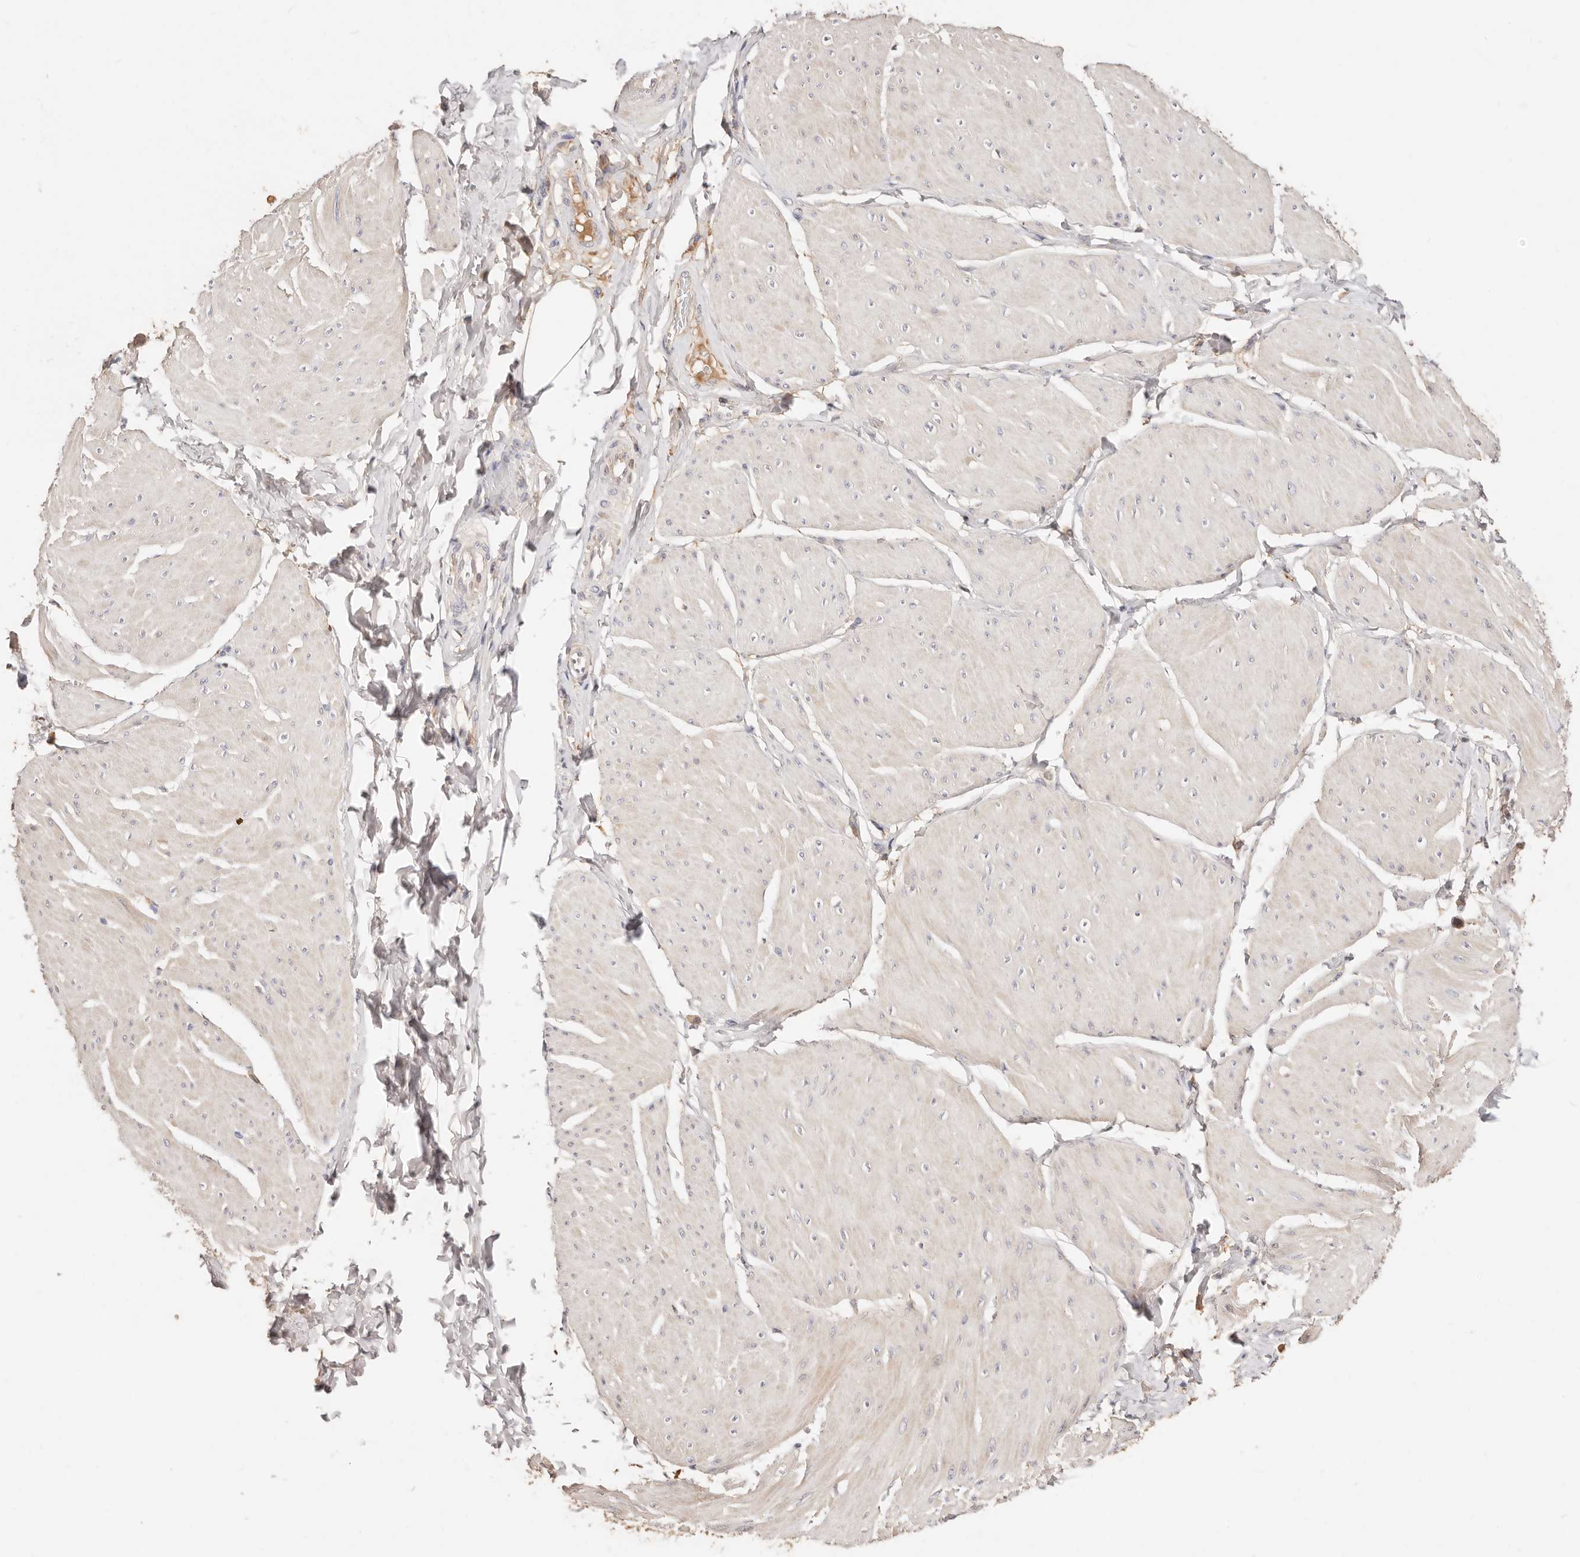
{"staining": {"intensity": "weak", "quantity": "<25%", "location": "cytoplasmic/membranous"}, "tissue": "smooth muscle", "cell_type": "Smooth muscle cells", "image_type": "normal", "snomed": [{"axis": "morphology", "description": "Urothelial carcinoma, High grade"}, {"axis": "topography", "description": "Urinary bladder"}], "caption": "Protein analysis of unremarkable smooth muscle reveals no significant positivity in smooth muscle cells. Nuclei are stained in blue.", "gene": "CXADR", "patient": {"sex": "male", "age": 46}}